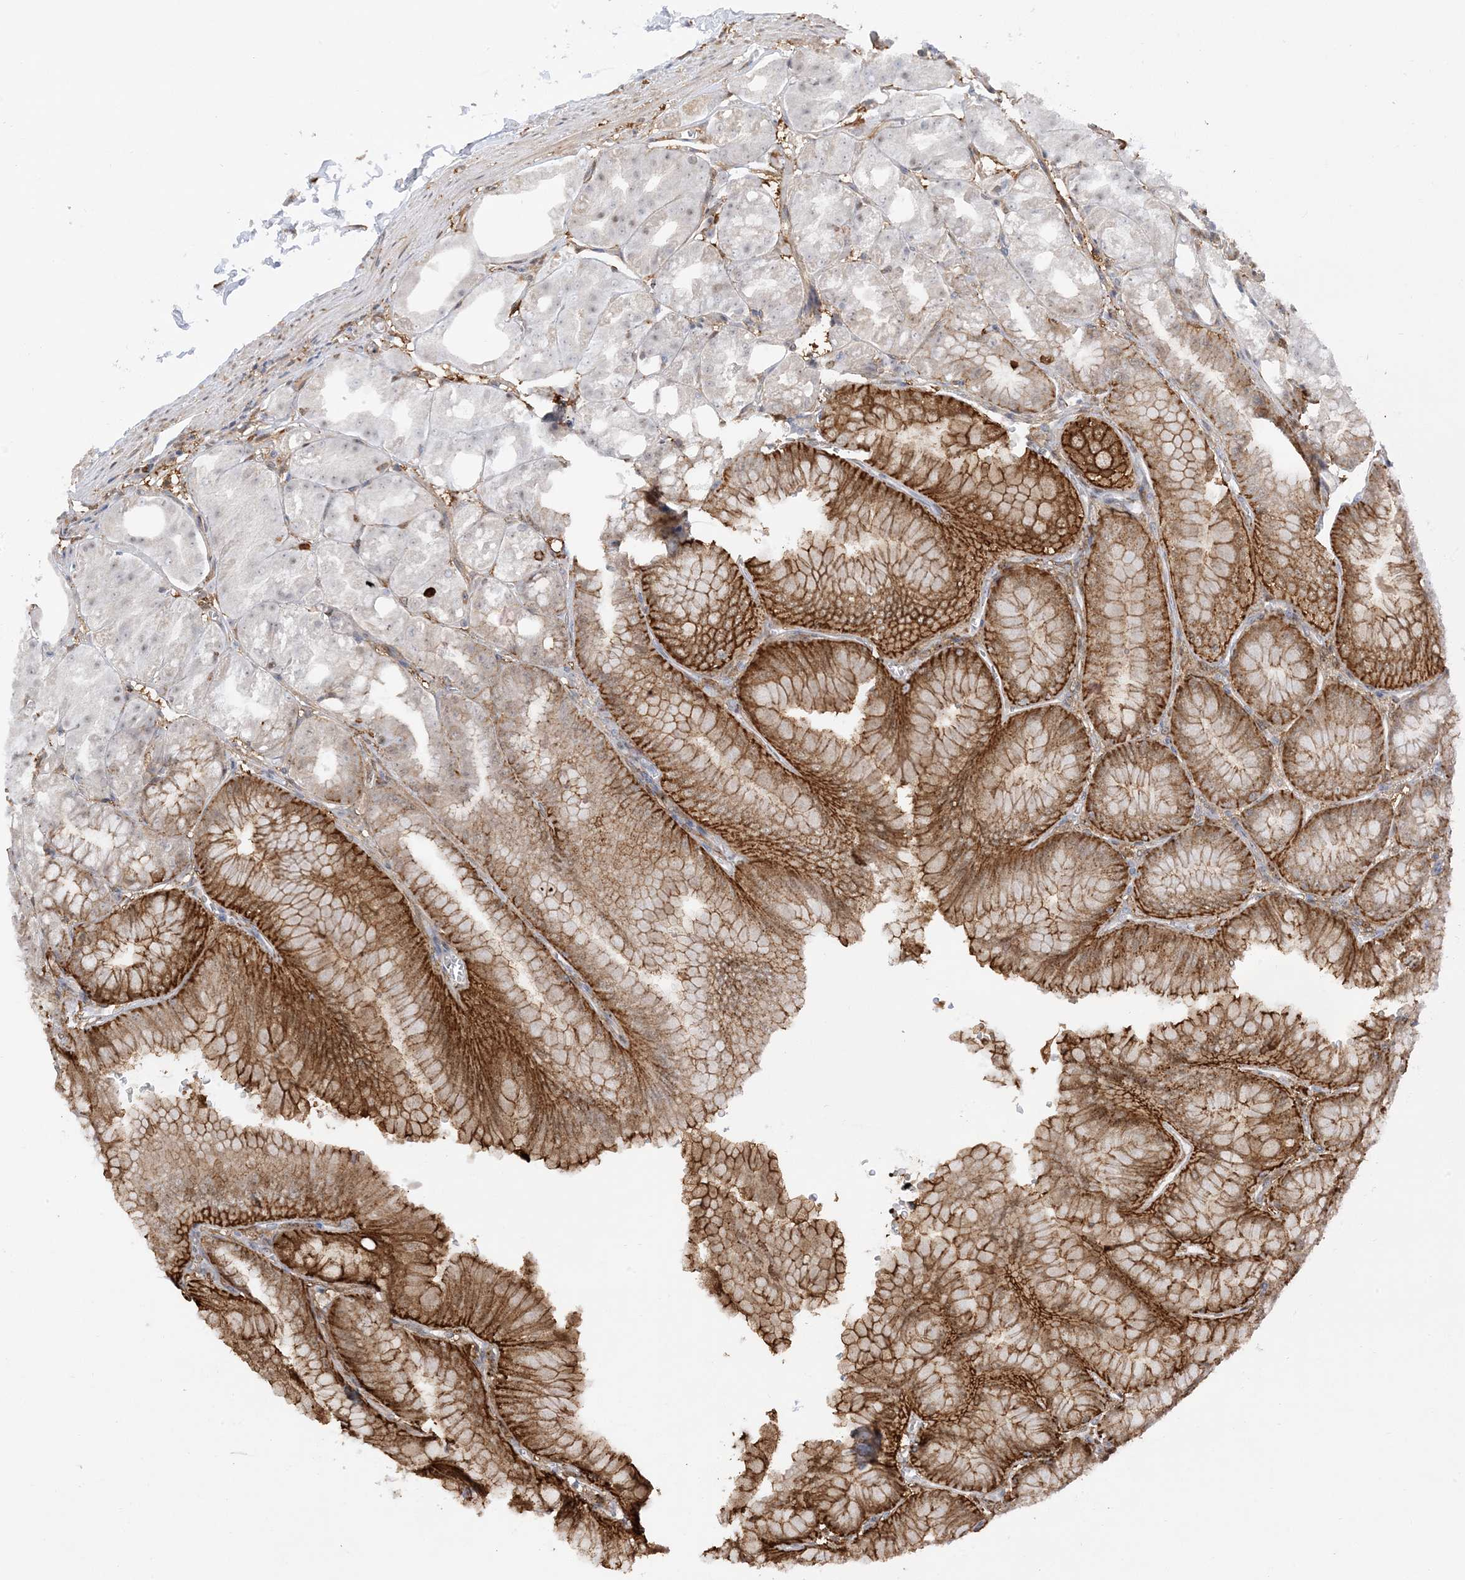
{"staining": {"intensity": "strong", "quantity": ">75%", "location": "cytoplasmic/membranous"}, "tissue": "stomach", "cell_type": "Glandular cells", "image_type": "normal", "snomed": [{"axis": "morphology", "description": "Normal tissue, NOS"}, {"axis": "topography", "description": "Stomach, lower"}], "caption": "Immunohistochemistry (IHC) of unremarkable human stomach displays high levels of strong cytoplasmic/membranous expression in approximately >75% of glandular cells. (Stains: DAB (3,3'-diaminobenzidine) in brown, nuclei in blue, Microscopy: brightfield microscopy at high magnification).", "gene": "PHACTR2", "patient": {"sex": "male", "age": 71}}